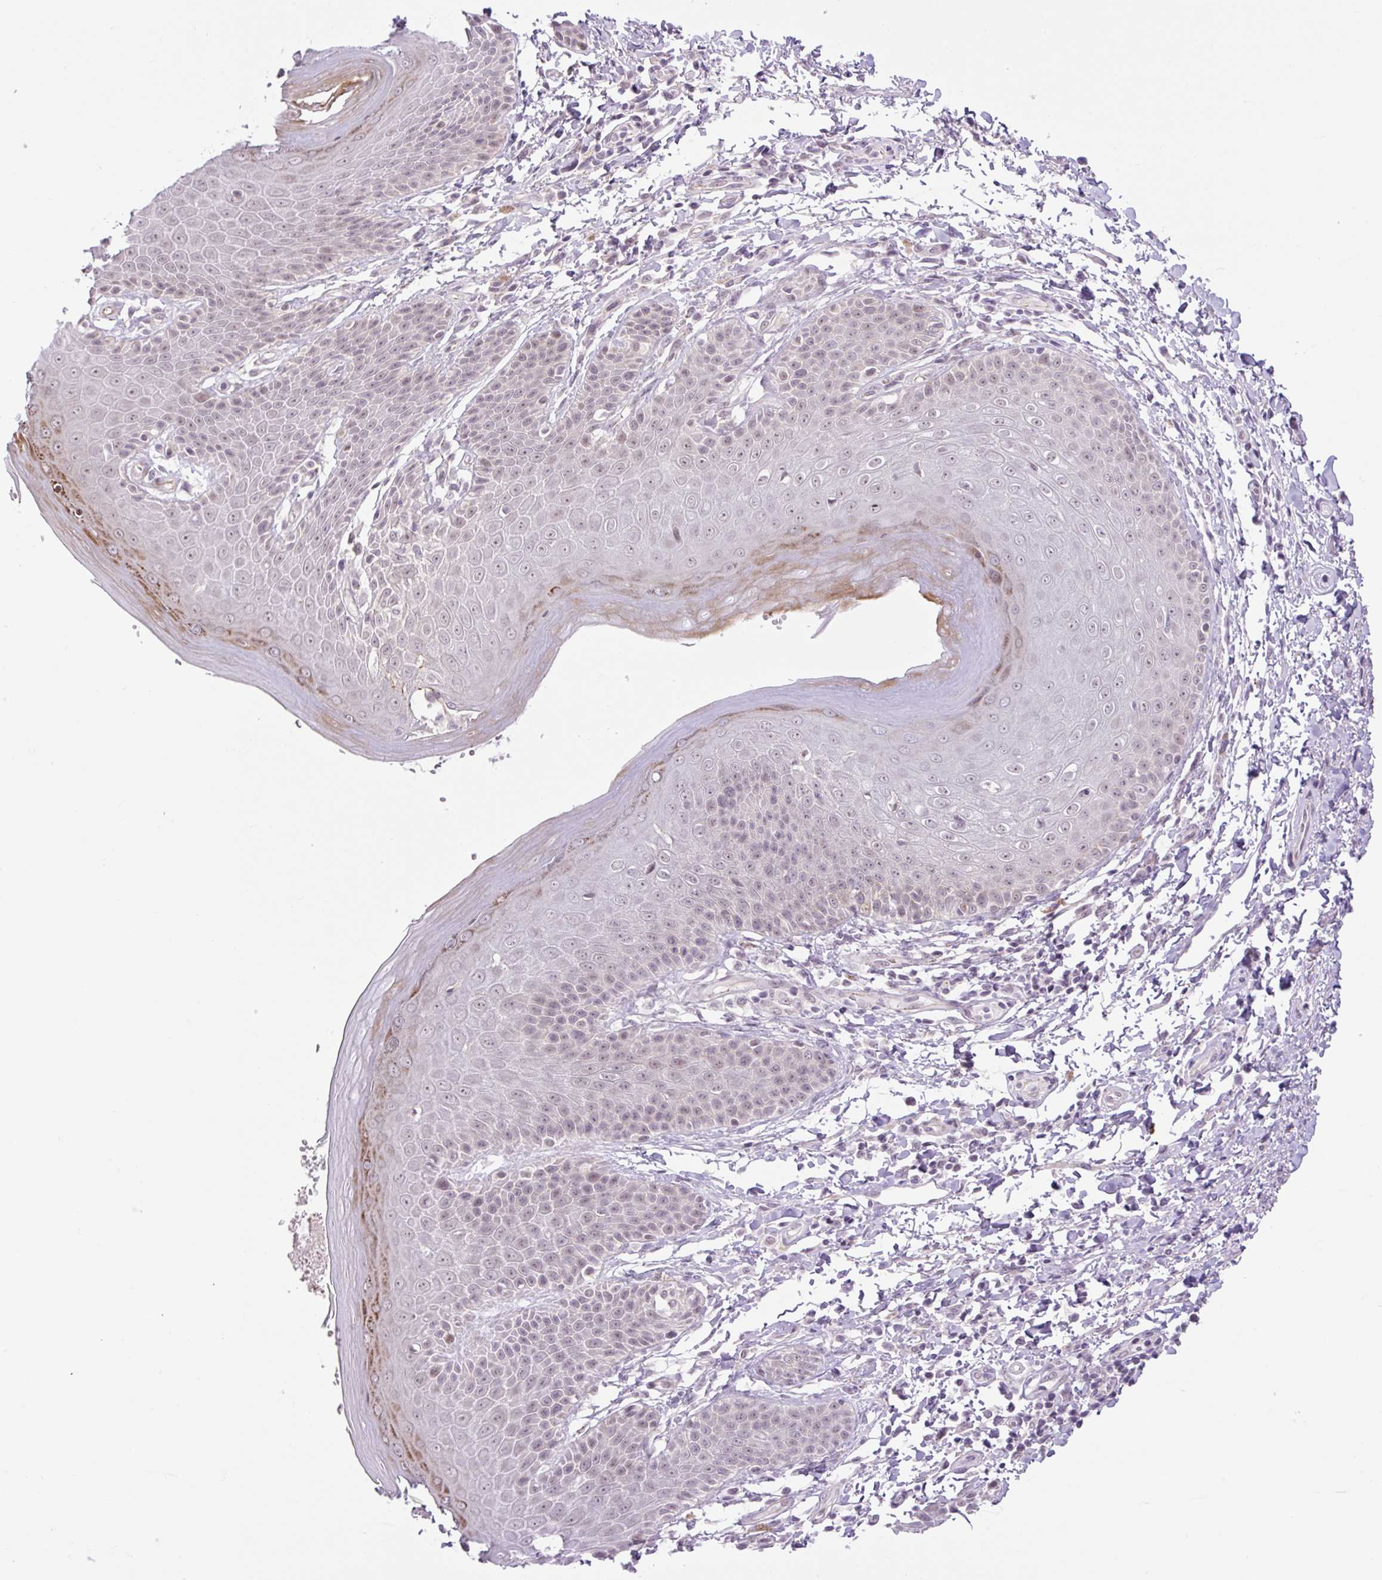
{"staining": {"intensity": "moderate", "quantity": "<25%", "location": "cytoplasmic/membranous,nuclear"}, "tissue": "skin", "cell_type": "Epidermal cells", "image_type": "normal", "snomed": [{"axis": "morphology", "description": "Normal tissue, NOS"}, {"axis": "topography", "description": "Peripheral nerve tissue"}], "caption": "Protein staining demonstrates moderate cytoplasmic/membranous,nuclear positivity in approximately <25% of epidermal cells in normal skin. The protein of interest is stained brown, and the nuclei are stained in blue (DAB (3,3'-diaminobenzidine) IHC with brightfield microscopy, high magnification).", "gene": "ICE1", "patient": {"sex": "male", "age": 51}}